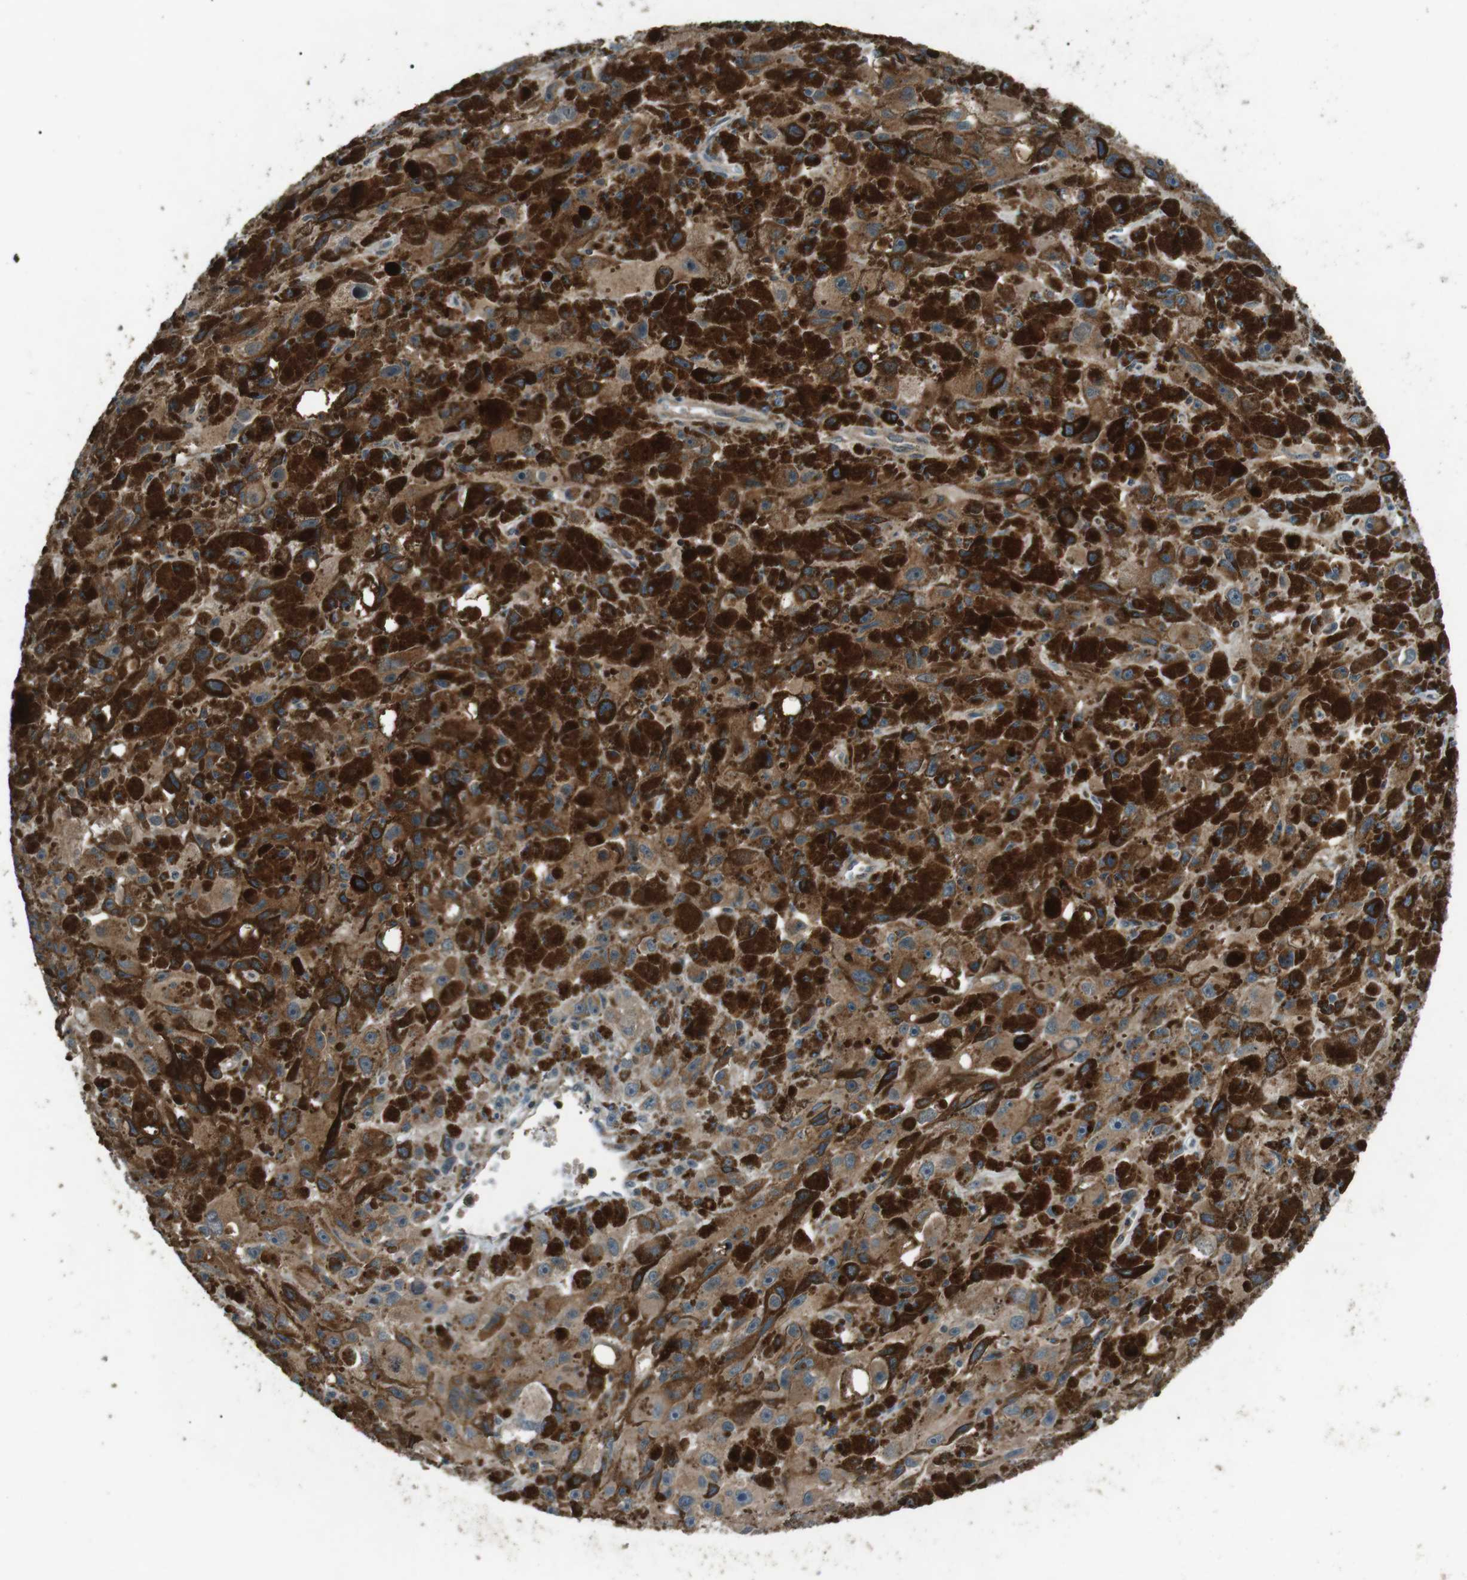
{"staining": {"intensity": "moderate", "quantity": ">75%", "location": "cytoplasmic/membranous"}, "tissue": "melanoma", "cell_type": "Tumor cells", "image_type": "cancer", "snomed": [{"axis": "morphology", "description": "Malignant melanoma, NOS"}, {"axis": "topography", "description": "Skin"}], "caption": "High-power microscopy captured an immunohistochemistry (IHC) histopathology image of melanoma, revealing moderate cytoplasmic/membranous staining in about >75% of tumor cells. Nuclei are stained in blue.", "gene": "NEK7", "patient": {"sex": "female", "age": 104}}